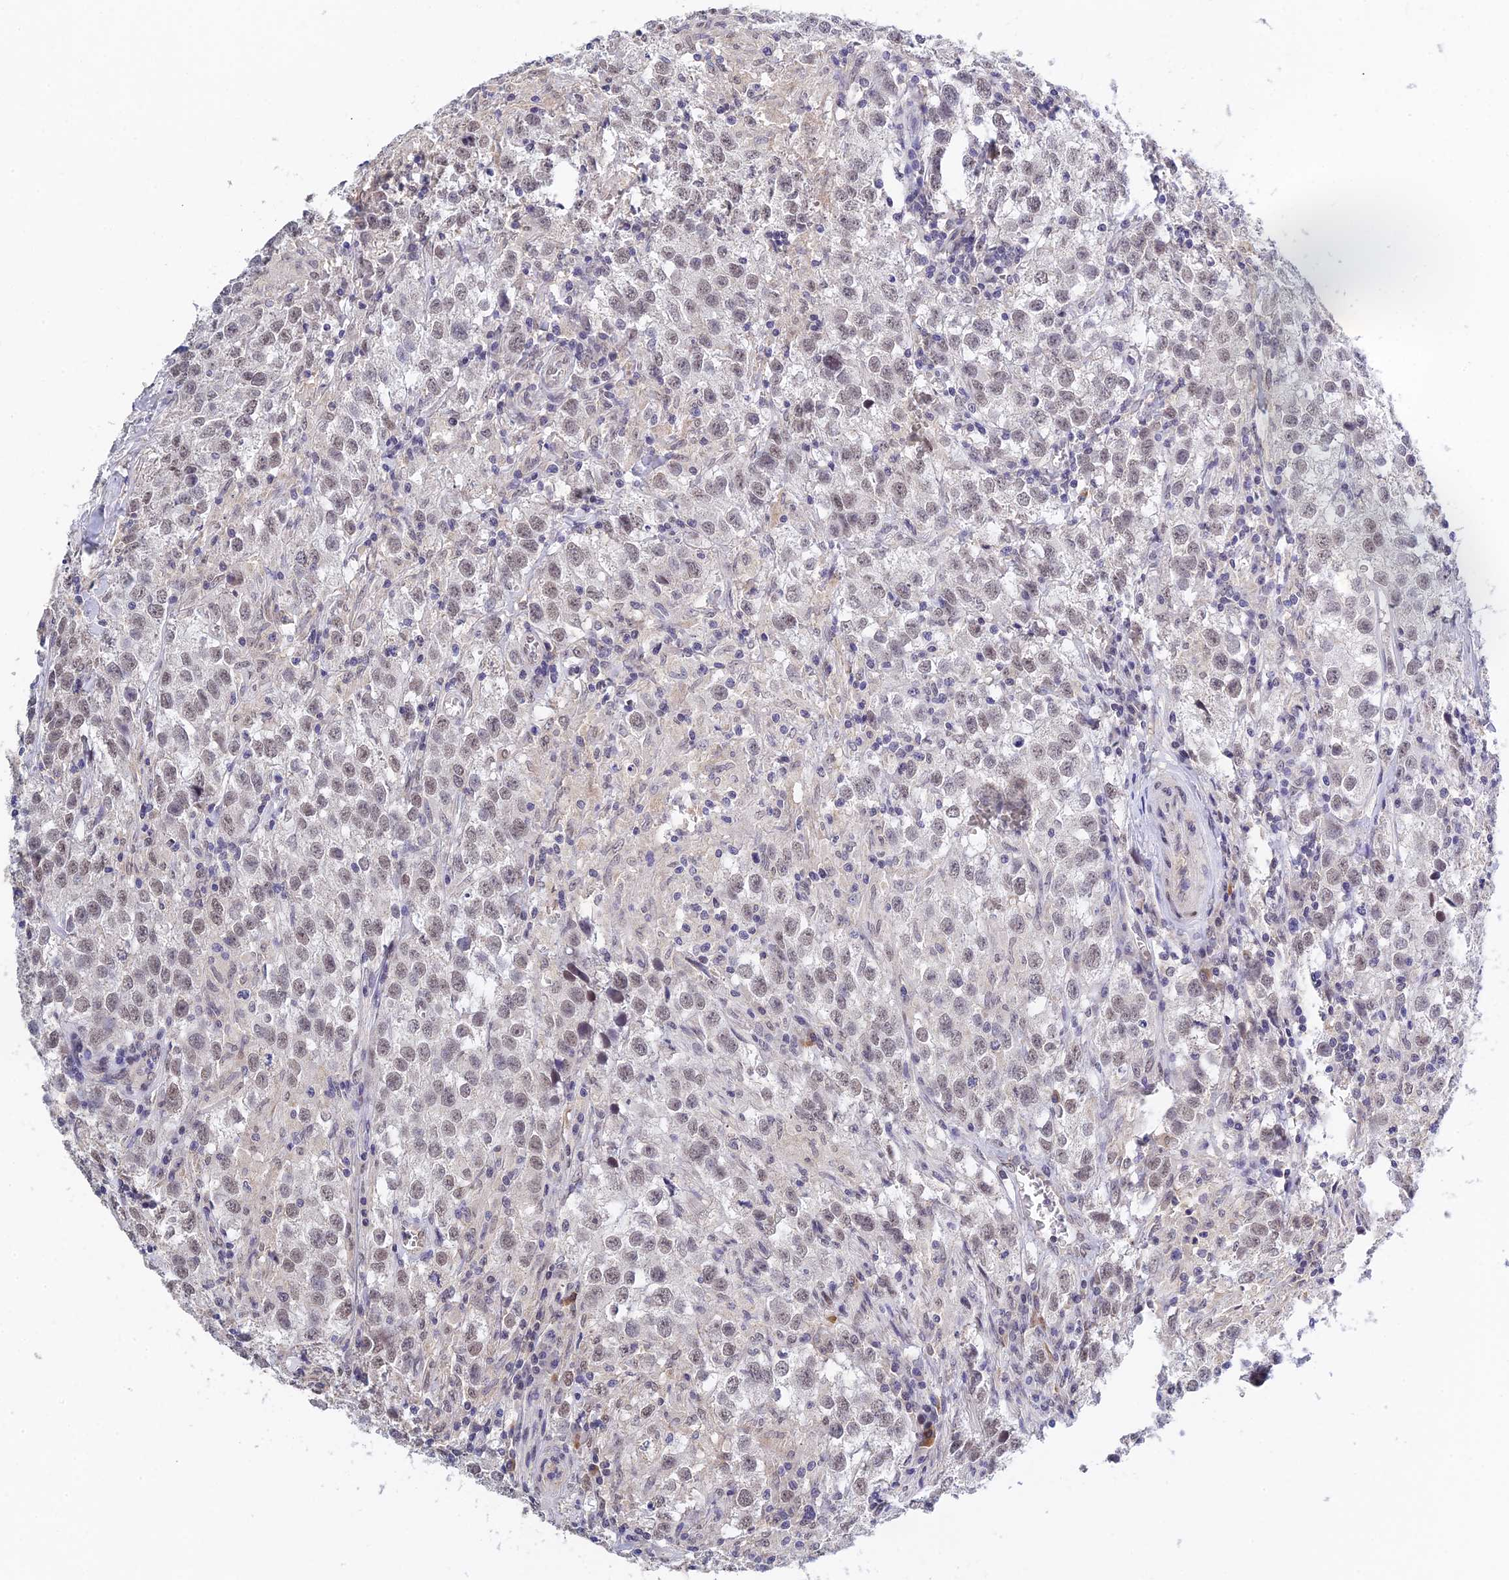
{"staining": {"intensity": "weak", "quantity": "<25%", "location": "nuclear"}, "tissue": "testis cancer", "cell_type": "Tumor cells", "image_type": "cancer", "snomed": [{"axis": "morphology", "description": "Seminoma, NOS"}, {"axis": "morphology", "description": "Carcinoma, Embryonal, NOS"}, {"axis": "topography", "description": "Testis"}], "caption": "The histopathology image reveals no significant positivity in tumor cells of testis cancer (embryonal carcinoma). (Brightfield microscopy of DAB (3,3'-diaminobenzidine) immunohistochemistry (IHC) at high magnification).", "gene": "HOXB1", "patient": {"sex": "male", "age": 43}}